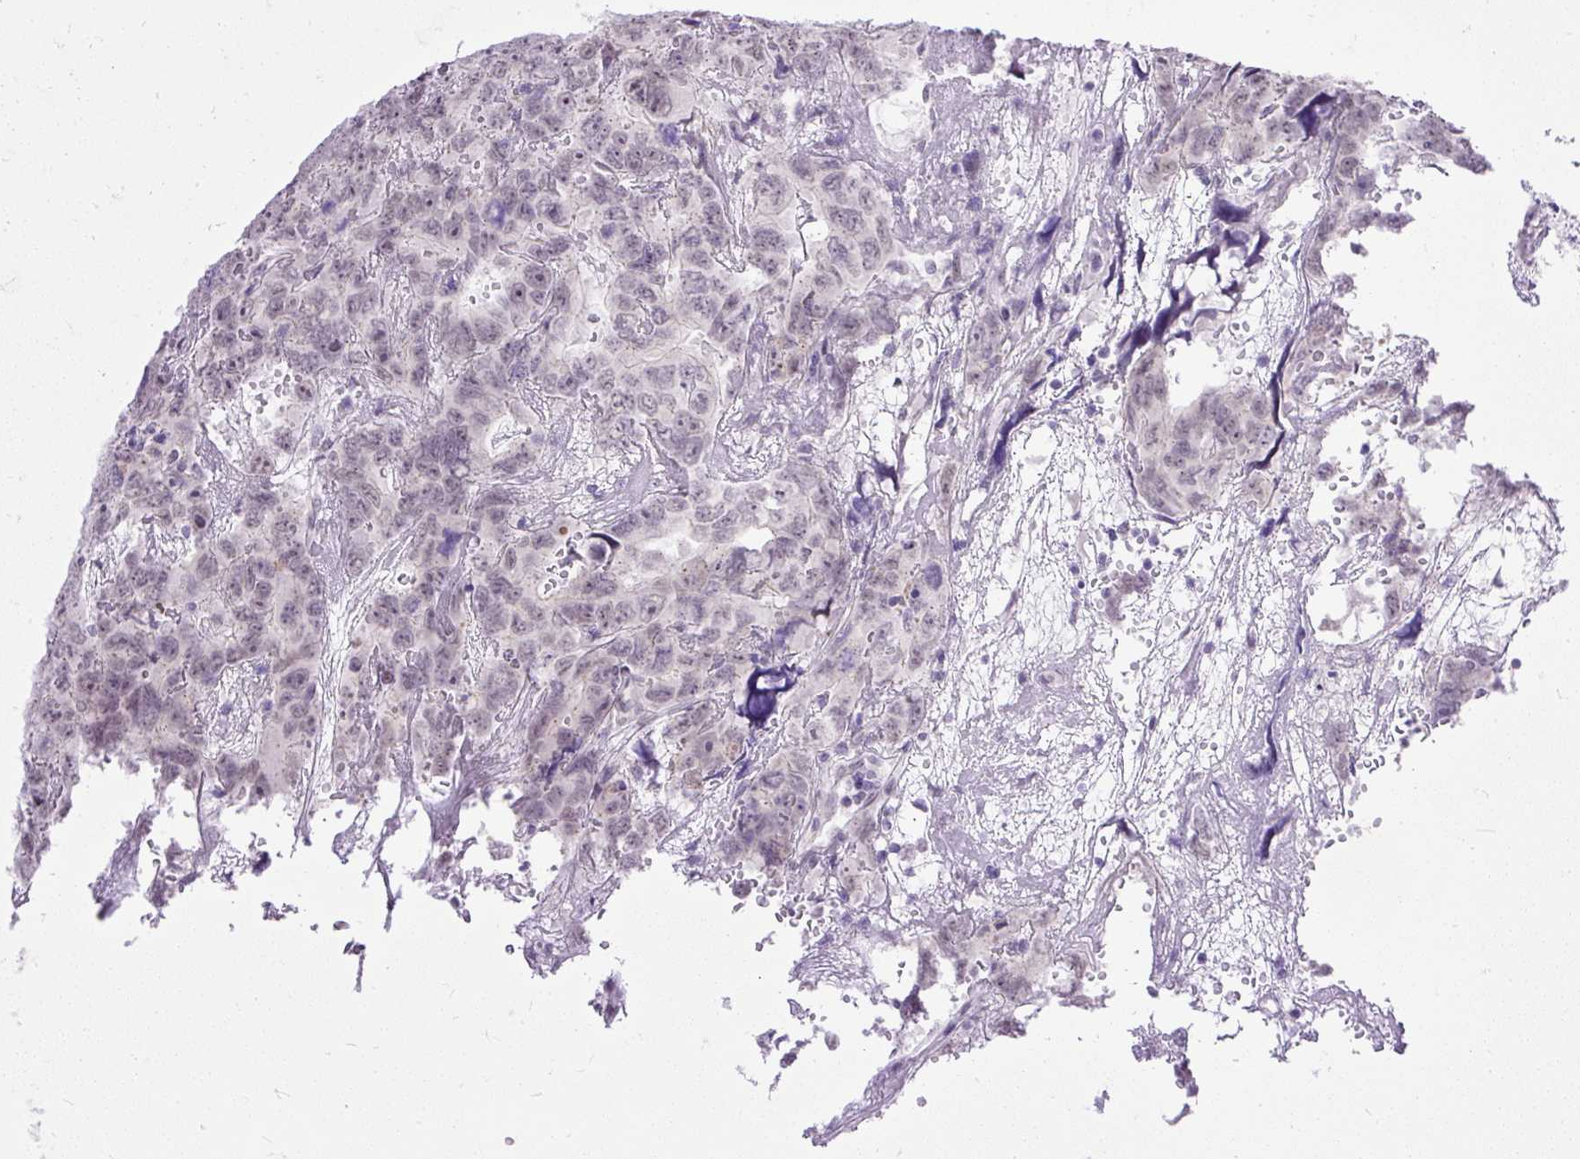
{"staining": {"intensity": "negative", "quantity": "none", "location": "none"}, "tissue": "testis cancer", "cell_type": "Tumor cells", "image_type": "cancer", "snomed": [{"axis": "morphology", "description": "Carcinoma, Embryonal, NOS"}, {"axis": "topography", "description": "Testis"}], "caption": "IHC micrograph of human testis cancer stained for a protein (brown), which shows no positivity in tumor cells.", "gene": "WNT10B", "patient": {"sex": "male", "age": 45}}